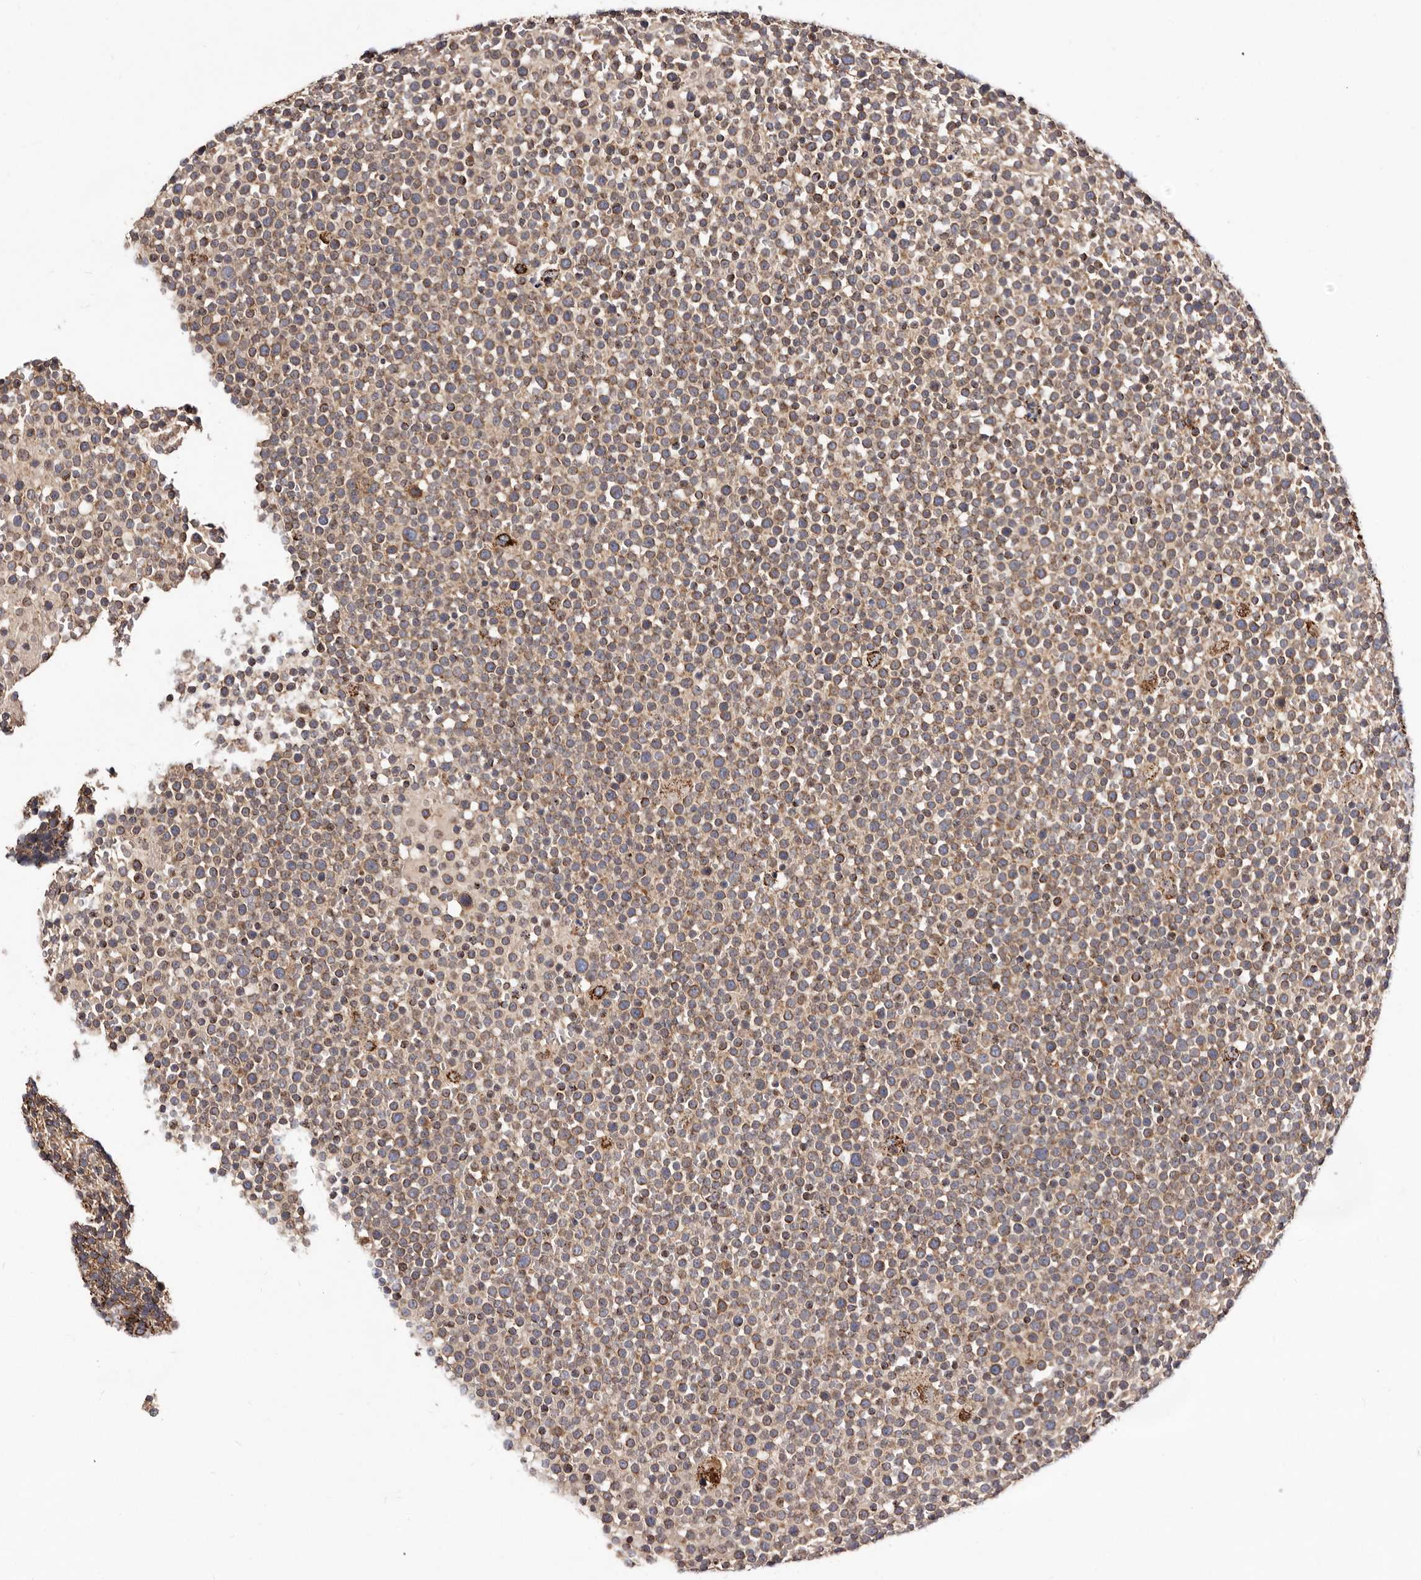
{"staining": {"intensity": "weak", "quantity": ">75%", "location": "cytoplasmic/membranous"}, "tissue": "lymphoma", "cell_type": "Tumor cells", "image_type": "cancer", "snomed": [{"axis": "morphology", "description": "Malignant lymphoma, non-Hodgkin's type, High grade"}, {"axis": "topography", "description": "Lymph node"}], "caption": "DAB (3,3'-diaminobenzidine) immunohistochemical staining of malignant lymphoma, non-Hodgkin's type (high-grade) shows weak cytoplasmic/membranous protein expression in approximately >75% of tumor cells.", "gene": "LUZP1", "patient": {"sex": "male", "age": 61}}